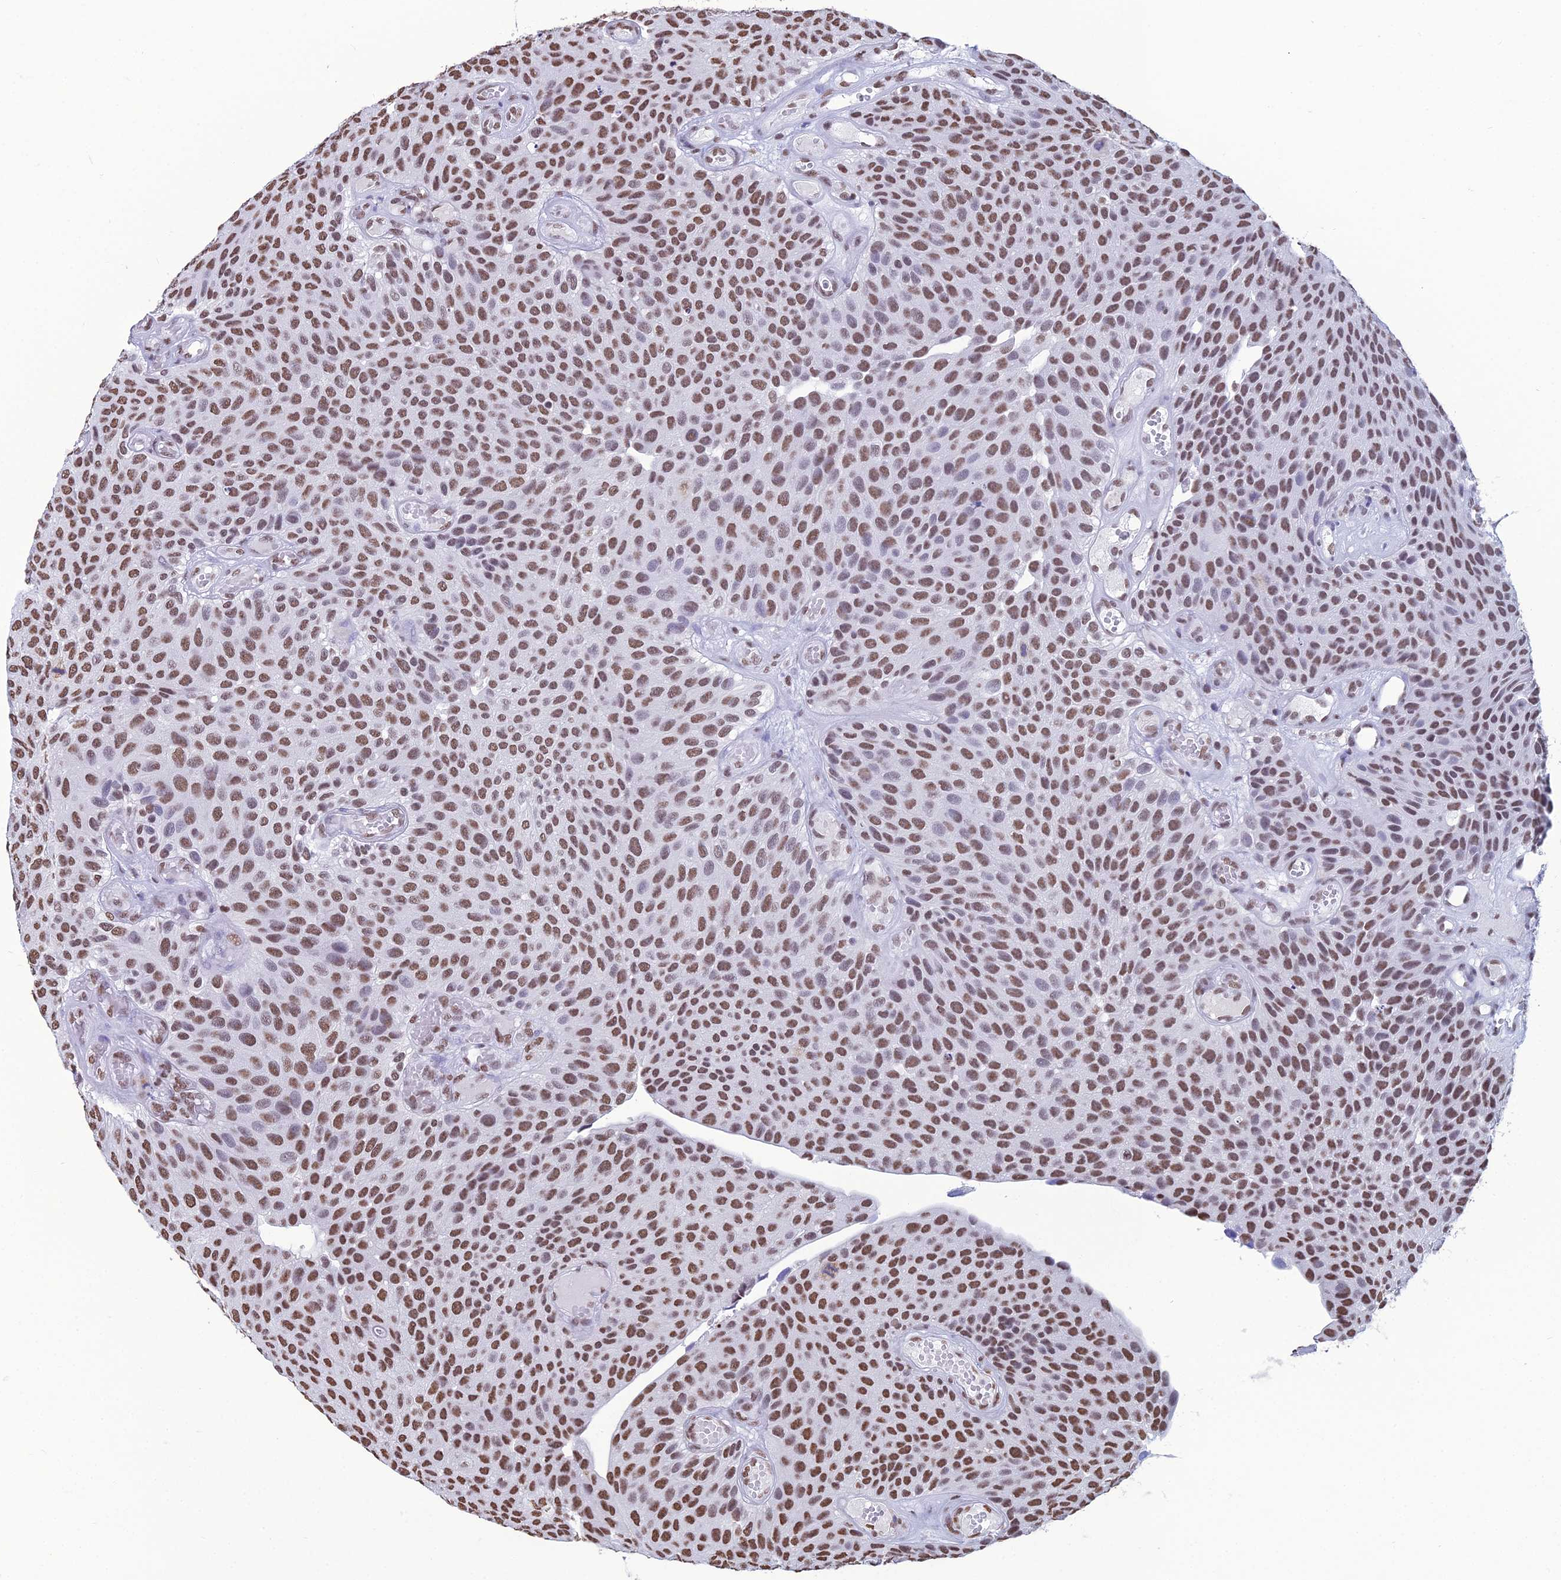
{"staining": {"intensity": "moderate", "quantity": ">75%", "location": "nuclear"}, "tissue": "urothelial cancer", "cell_type": "Tumor cells", "image_type": "cancer", "snomed": [{"axis": "morphology", "description": "Urothelial carcinoma, Low grade"}, {"axis": "topography", "description": "Urinary bladder"}], "caption": "Urothelial cancer stained with DAB immunohistochemistry (IHC) displays medium levels of moderate nuclear expression in approximately >75% of tumor cells. The staining was performed using DAB to visualize the protein expression in brown, while the nuclei were stained in blue with hematoxylin (Magnification: 20x).", "gene": "PRAMEF12", "patient": {"sex": "male", "age": 89}}